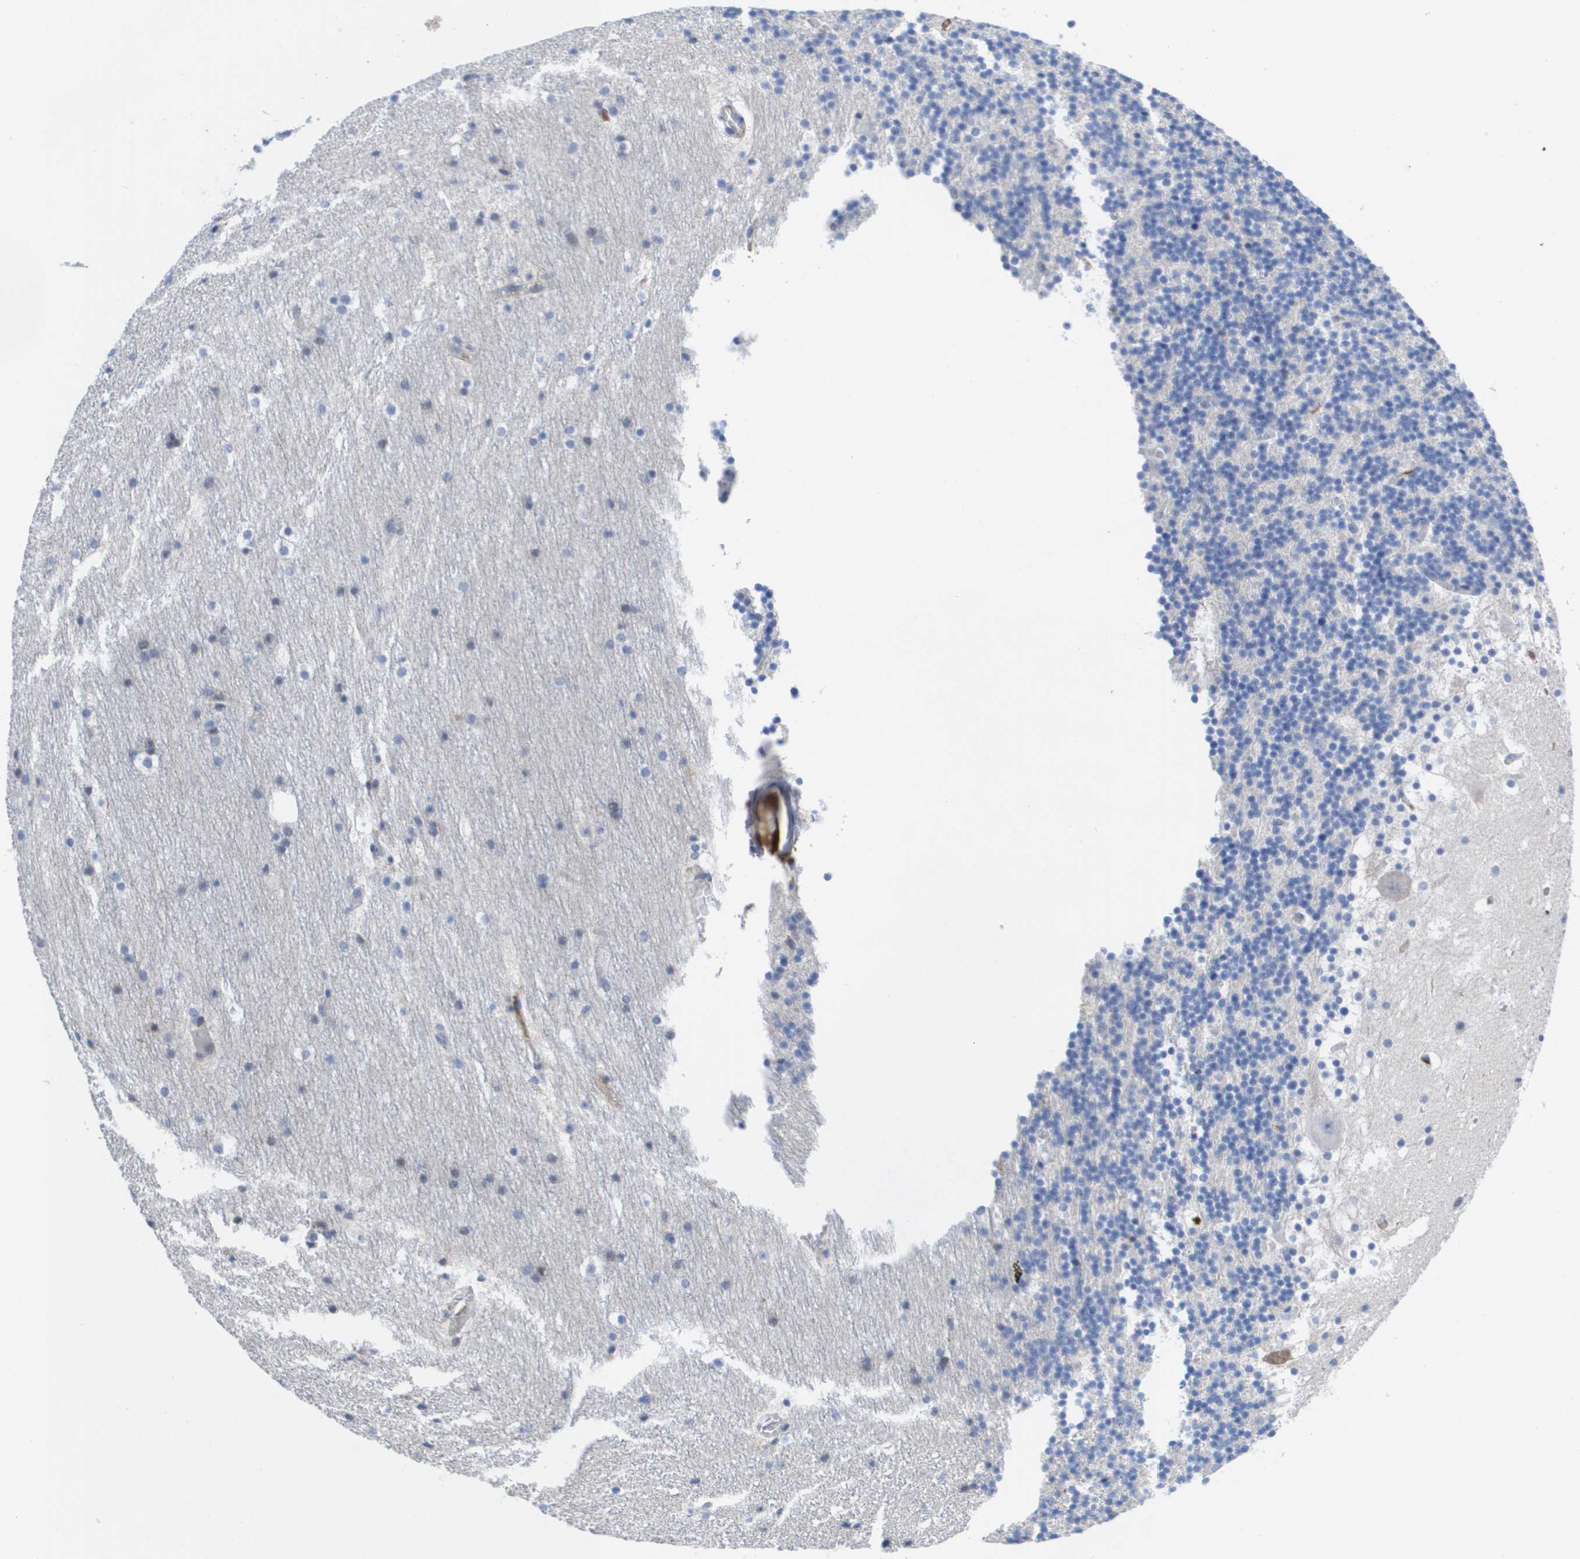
{"staining": {"intensity": "negative", "quantity": "none", "location": "none"}, "tissue": "cerebellum", "cell_type": "Cells in granular layer", "image_type": "normal", "snomed": [{"axis": "morphology", "description": "Normal tissue, NOS"}, {"axis": "topography", "description": "Cerebellum"}], "caption": "This is a micrograph of immunohistochemistry (IHC) staining of benign cerebellum, which shows no staining in cells in granular layer. (DAB (3,3'-diaminobenzidine) immunohistochemistry, high magnification).", "gene": "SERPINC1", "patient": {"sex": "male", "age": 45}}